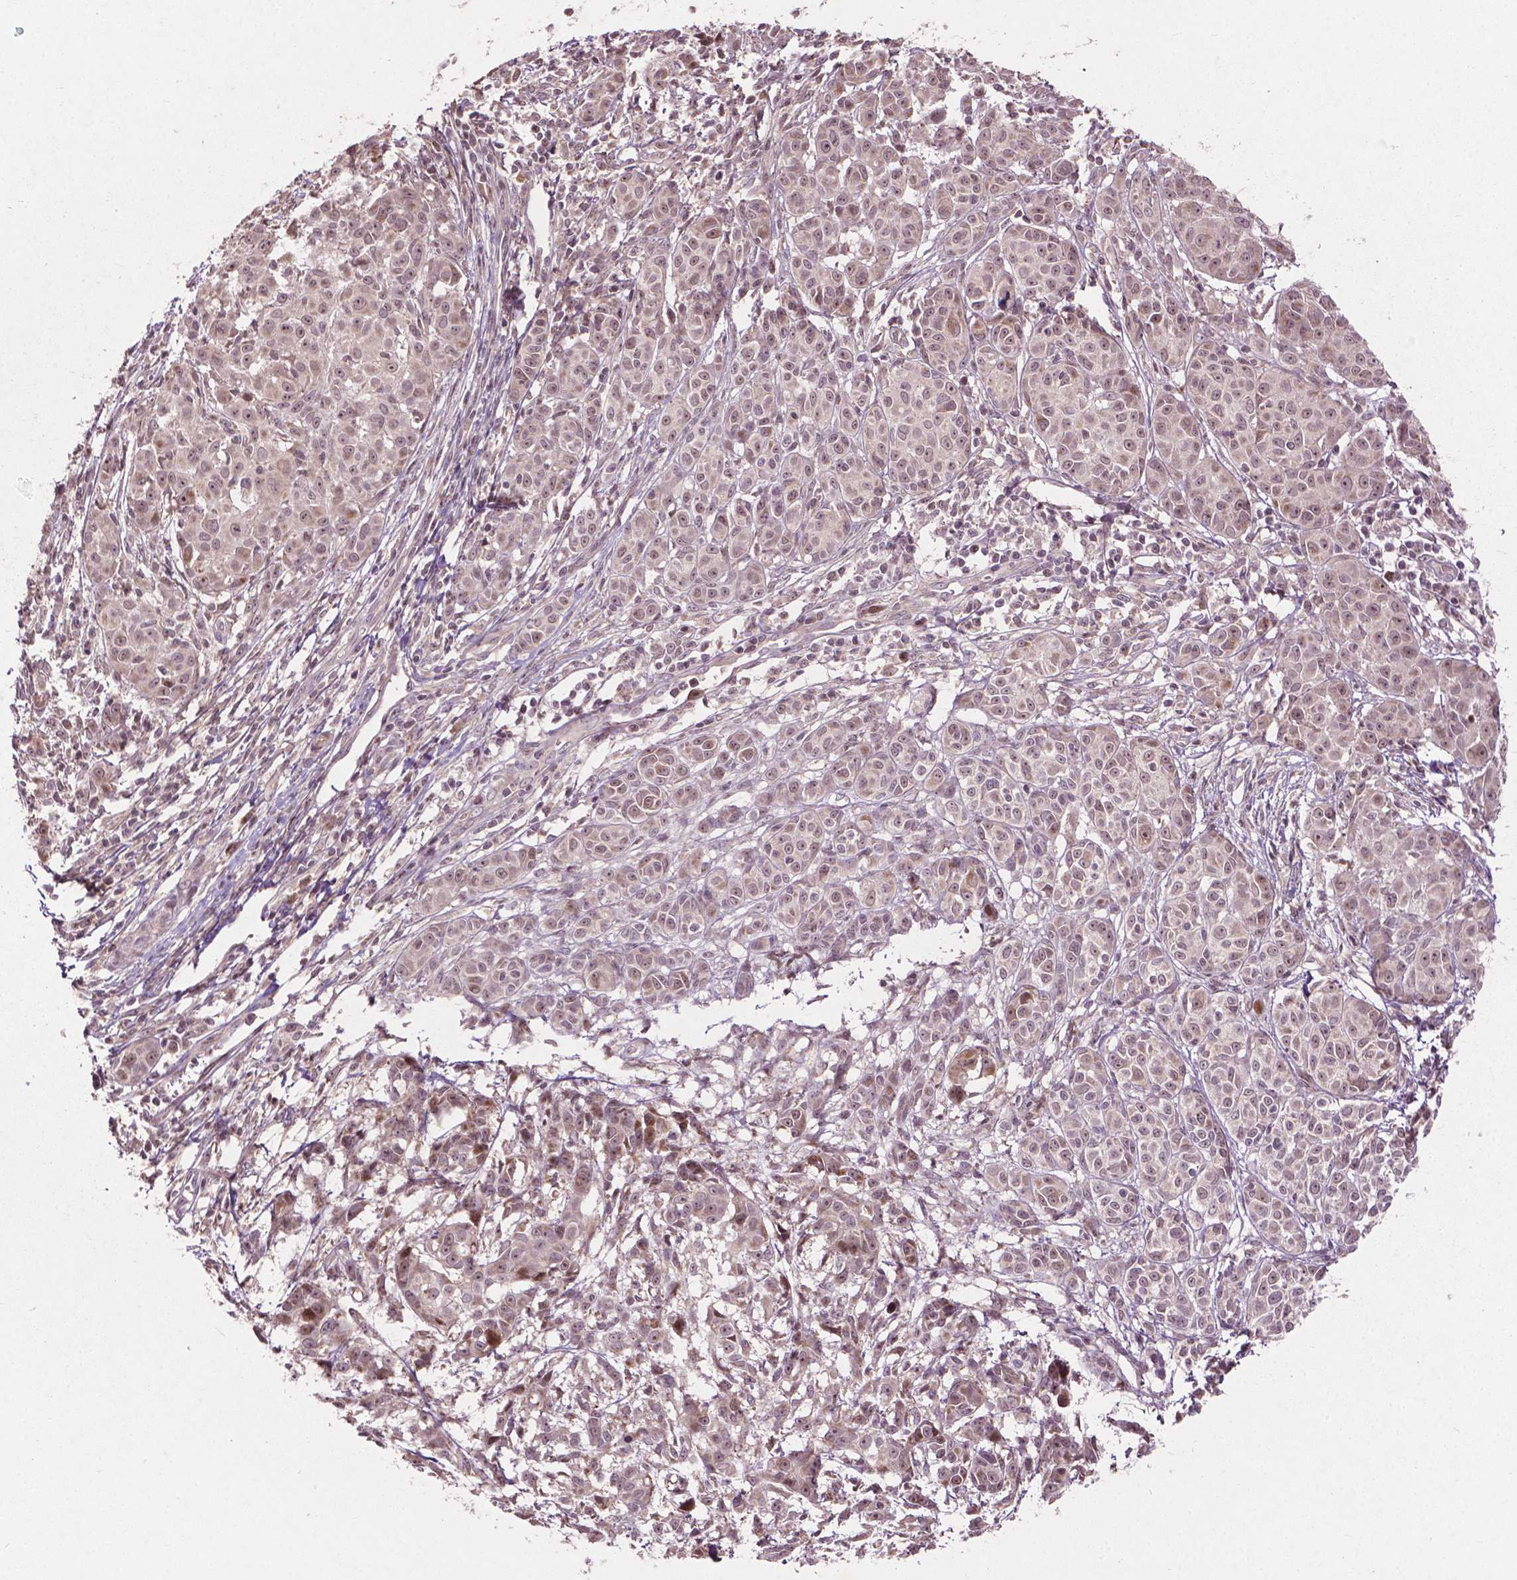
{"staining": {"intensity": "weak", "quantity": ">75%", "location": "nuclear"}, "tissue": "melanoma", "cell_type": "Tumor cells", "image_type": "cancer", "snomed": [{"axis": "morphology", "description": "Malignant melanoma, NOS"}, {"axis": "topography", "description": "Skin"}], "caption": "A low amount of weak nuclear expression is present in approximately >75% of tumor cells in melanoma tissue.", "gene": "B3GALNT2", "patient": {"sex": "male", "age": 48}}